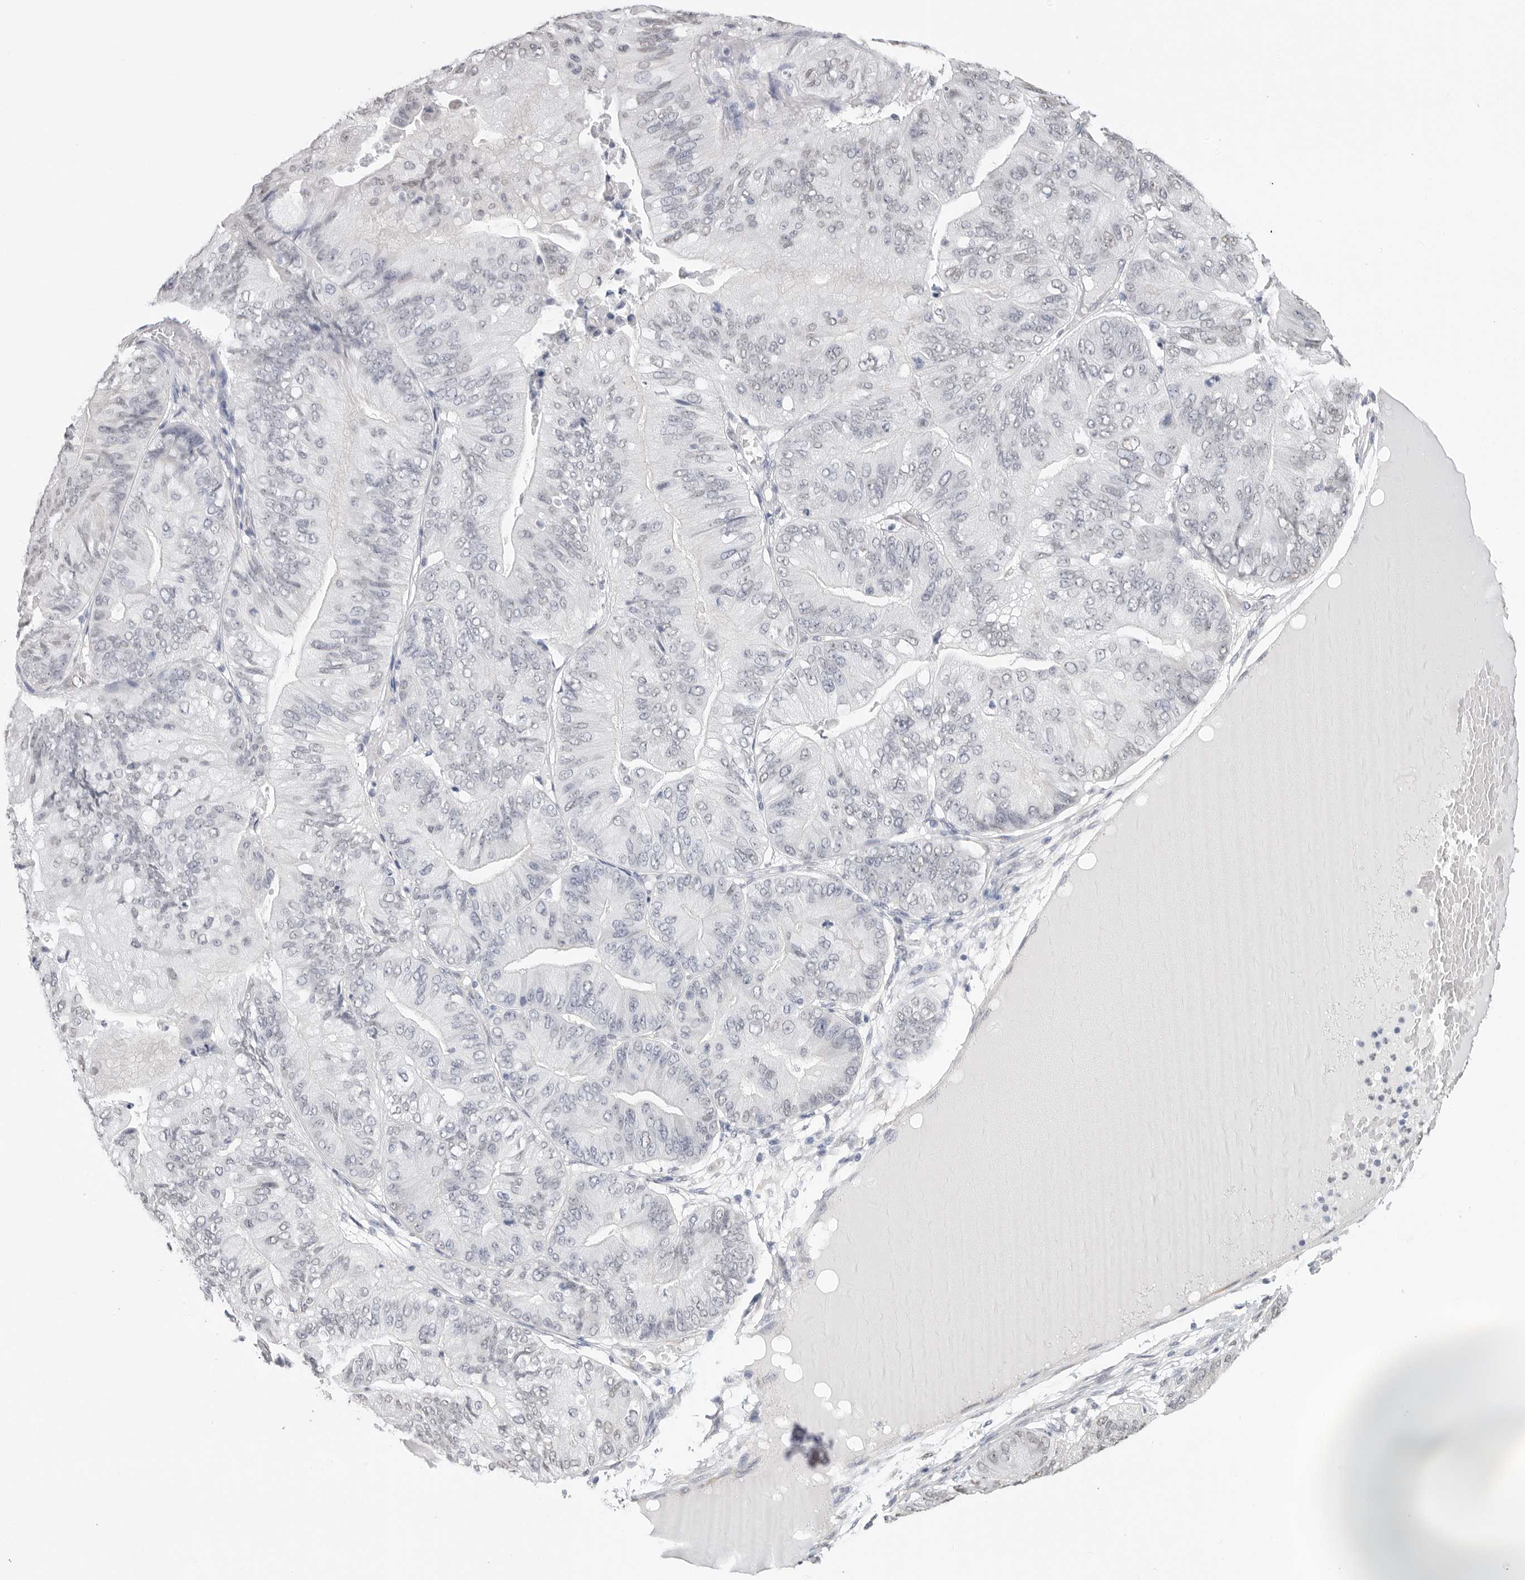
{"staining": {"intensity": "negative", "quantity": "none", "location": "none"}, "tissue": "ovarian cancer", "cell_type": "Tumor cells", "image_type": "cancer", "snomed": [{"axis": "morphology", "description": "Cystadenocarcinoma, mucinous, NOS"}, {"axis": "topography", "description": "Ovary"}], "caption": "IHC photomicrograph of human ovarian mucinous cystadenocarcinoma stained for a protein (brown), which displays no staining in tumor cells.", "gene": "ARHGEF10", "patient": {"sex": "female", "age": 61}}